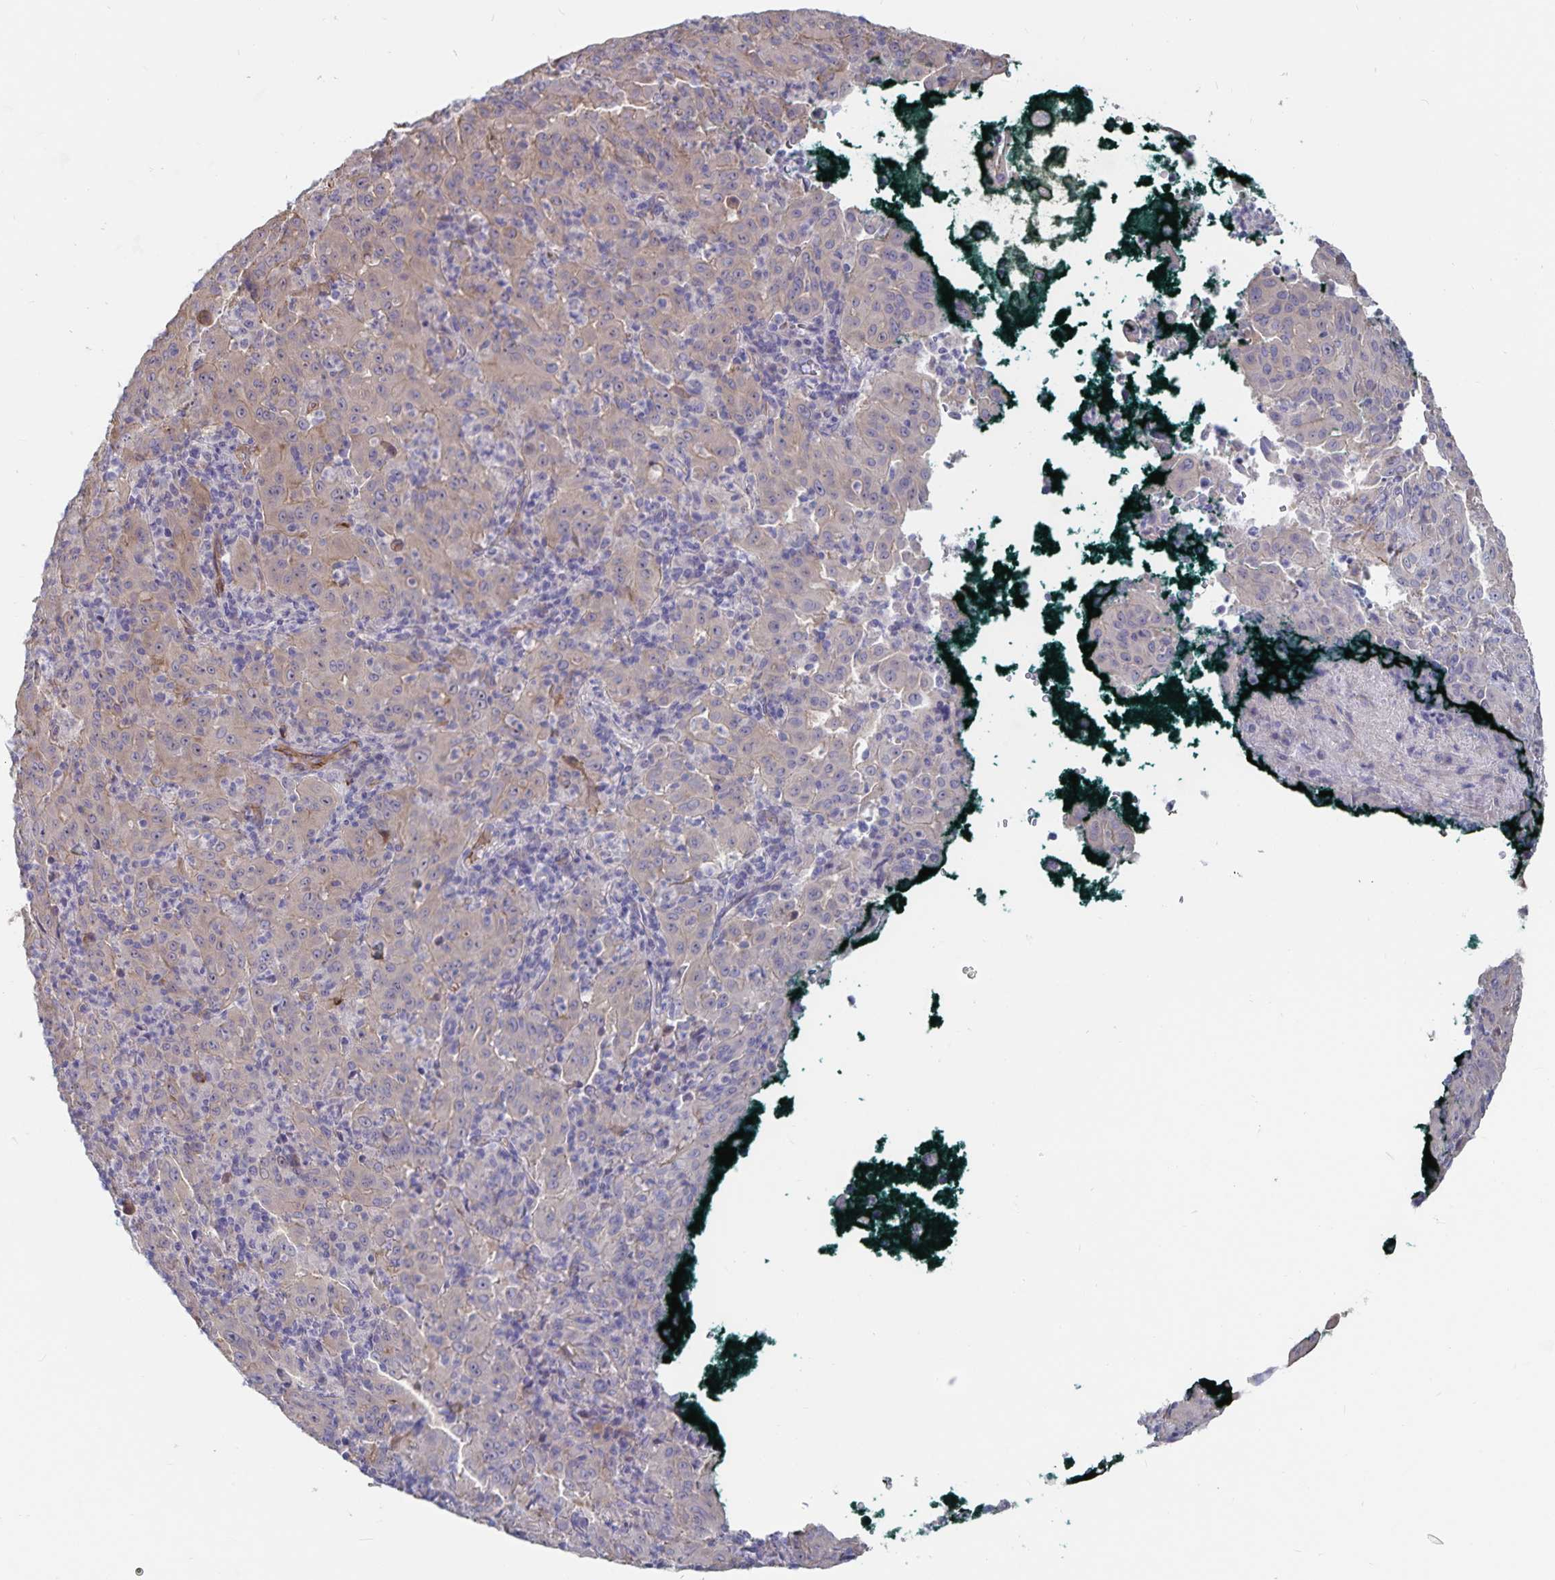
{"staining": {"intensity": "negative", "quantity": "none", "location": "none"}, "tissue": "pancreatic cancer", "cell_type": "Tumor cells", "image_type": "cancer", "snomed": [{"axis": "morphology", "description": "Adenocarcinoma, NOS"}, {"axis": "topography", "description": "Pancreas"}], "caption": "A high-resolution micrograph shows immunohistochemistry staining of adenocarcinoma (pancreatic), which reveals no significant expression in tumor cells.", "gene": "SSTR1", "patient": {"sex": "male", "age": 63}}